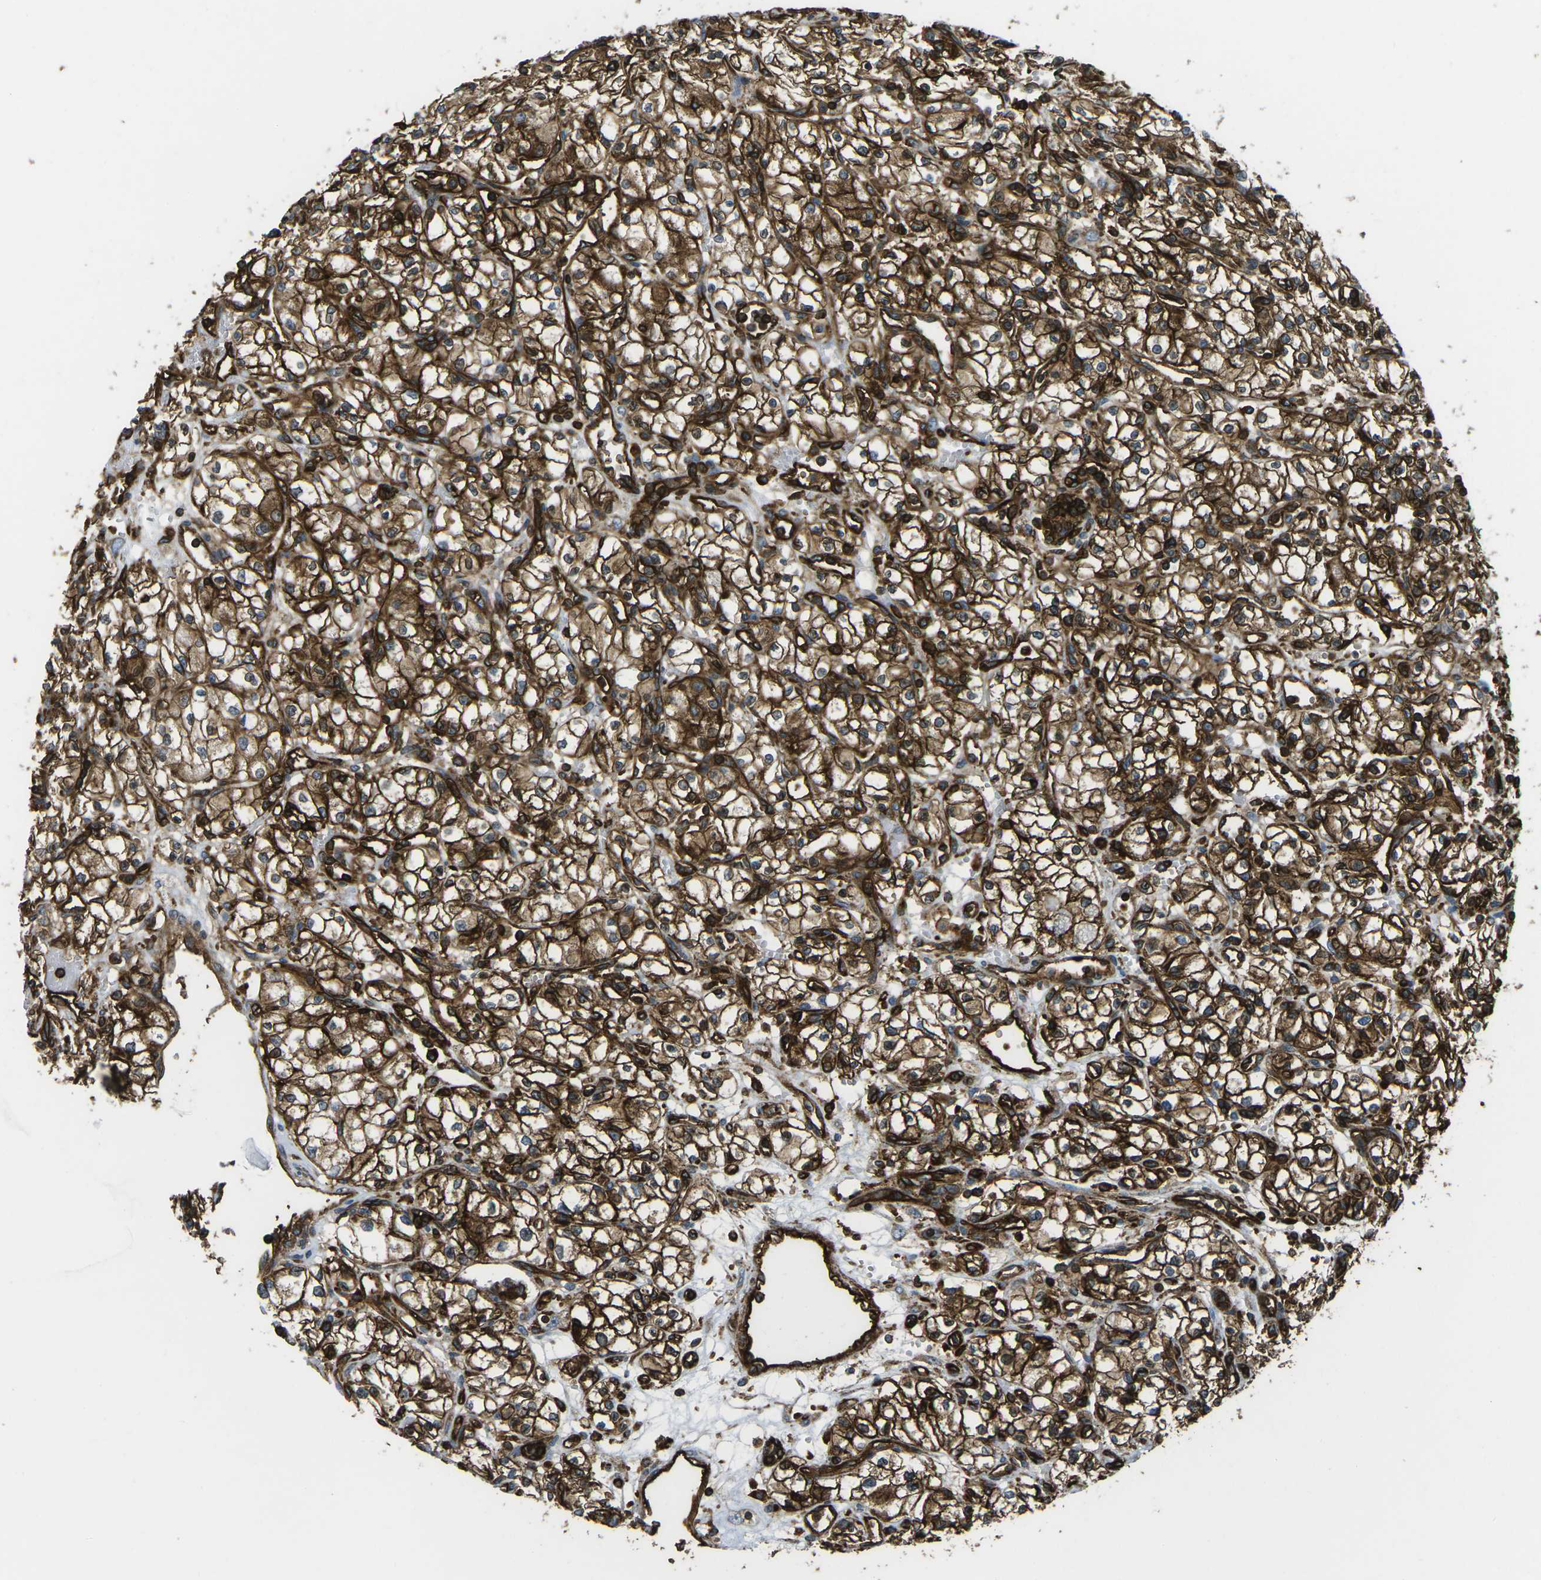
{"staining": {"intensity": "strong", "quantity": ">75%", "location": "cytoplasmic/membranous"}, "tissue": "renal cancer", "cell_type": "Tumor cells", "image_type": "cancer", "snomed": [{"axis": "morphology", "description": "Normal tissue, NOS"}, {"axis": "morphology", "description": "Adenocarcinoma, NOS"}, {"axis": "topography", "description": "Kidney"}], "caption": "DAB (3,3'-diaminobenzidine) immunohistochemical staining of human renal cancer demonstrates strong cytoplasmic/membranous protein expression in approximately >75% of tumor cells. (IHC, brightfield microscopy, high magnification).", "gene": "HLA-B", "patient": {"sex": "male", "age": 59}}